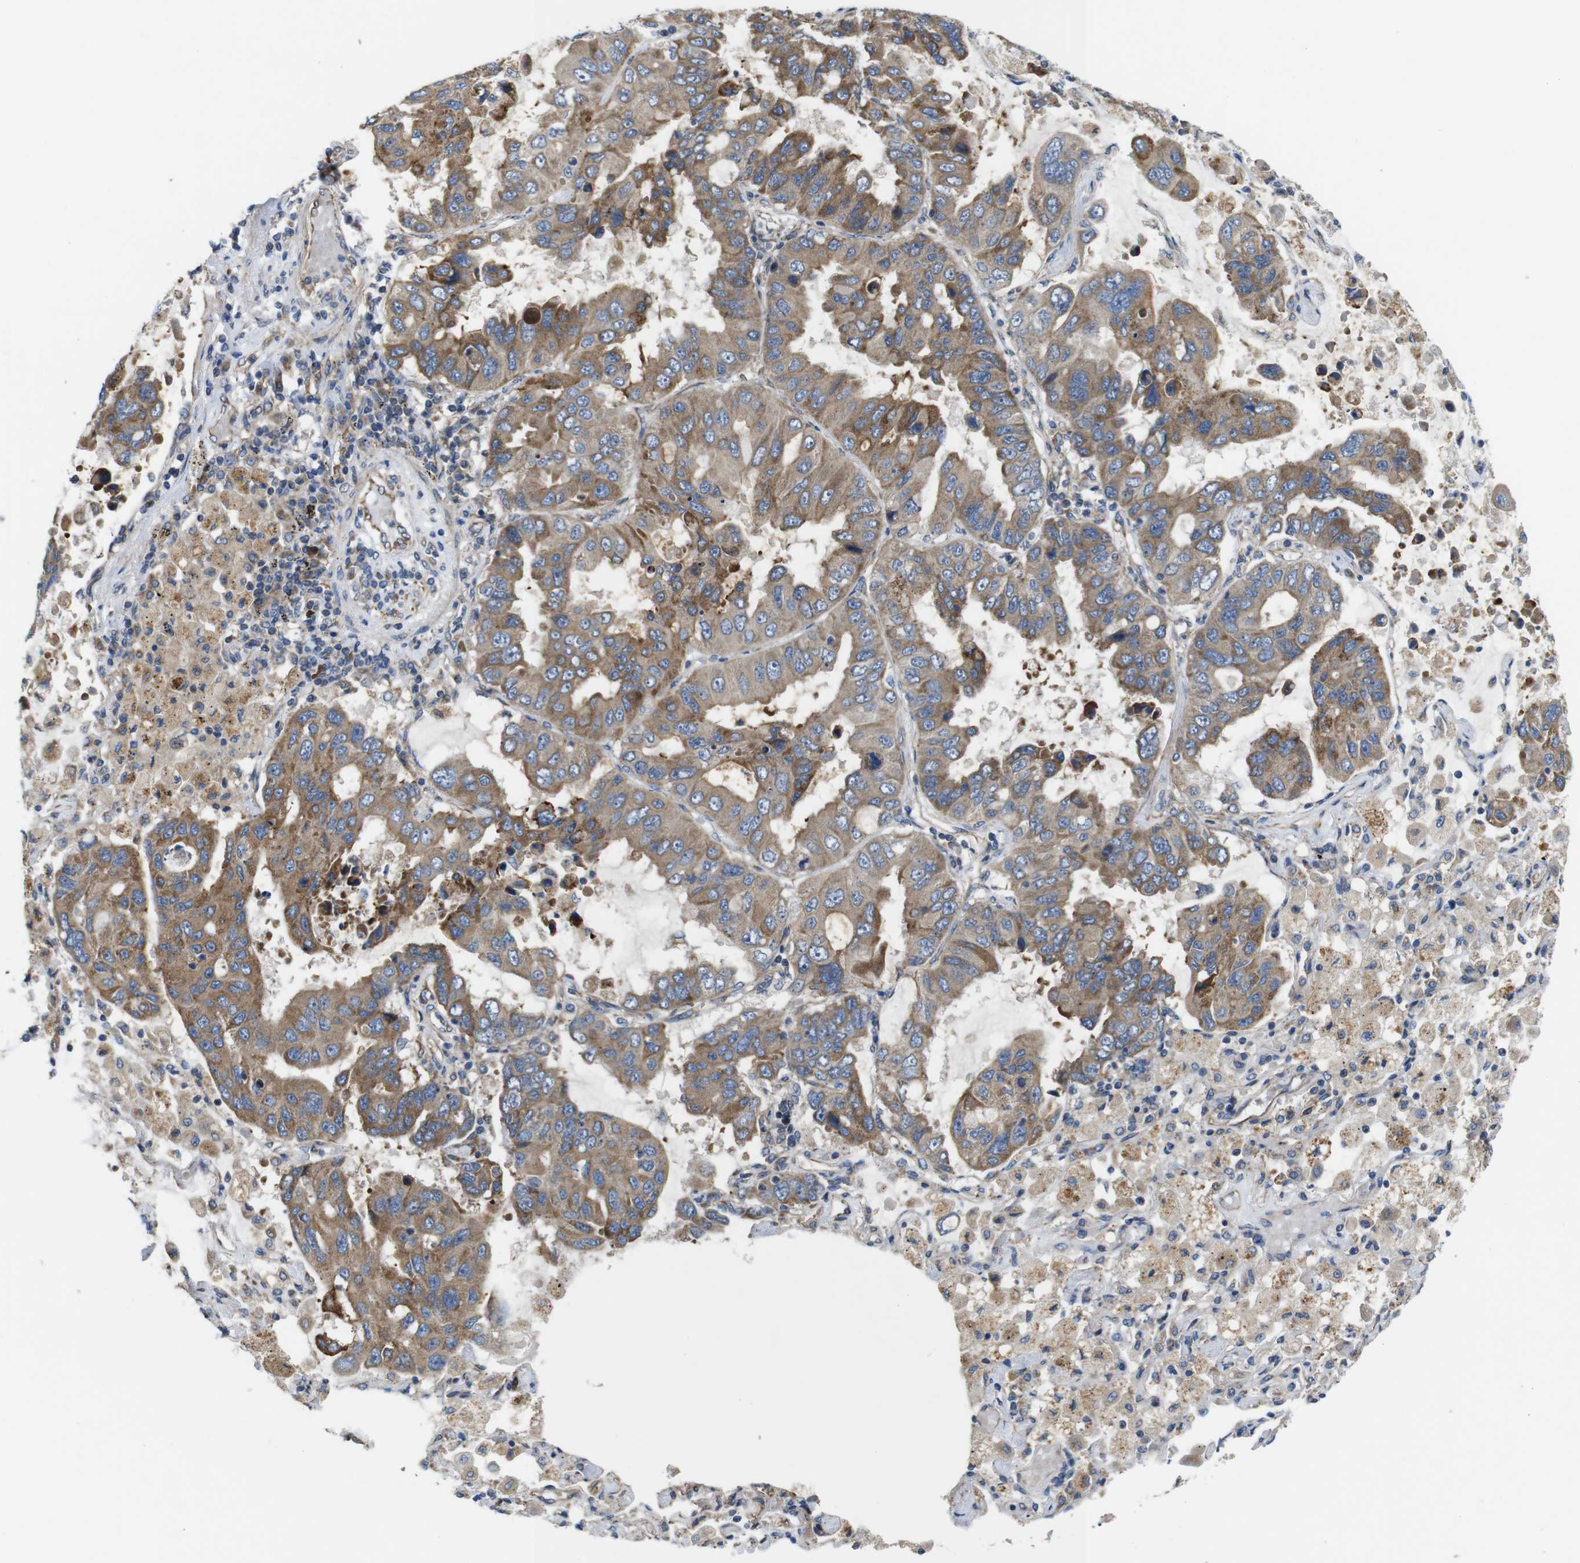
{"staining": {"intensity": "moderate", "quantity": ">75%", "location": "cytoplasmic/membranous"}, "tissue": "lung cancer", "cell_type": "Tumor cells", "image_type": "cancer", "snomed": [{"axis": "morphology", "description": "Adenocarcinoma, NOS"}, {"axis": "topography", "description": "Lung"}], "caption": "A brown stain highlights moderate cytoplasmic/membranous expression of a protein in human lung cancer tumor cells.", "gene": "POMK", "patient": {"sex": "male", "age": 64}}